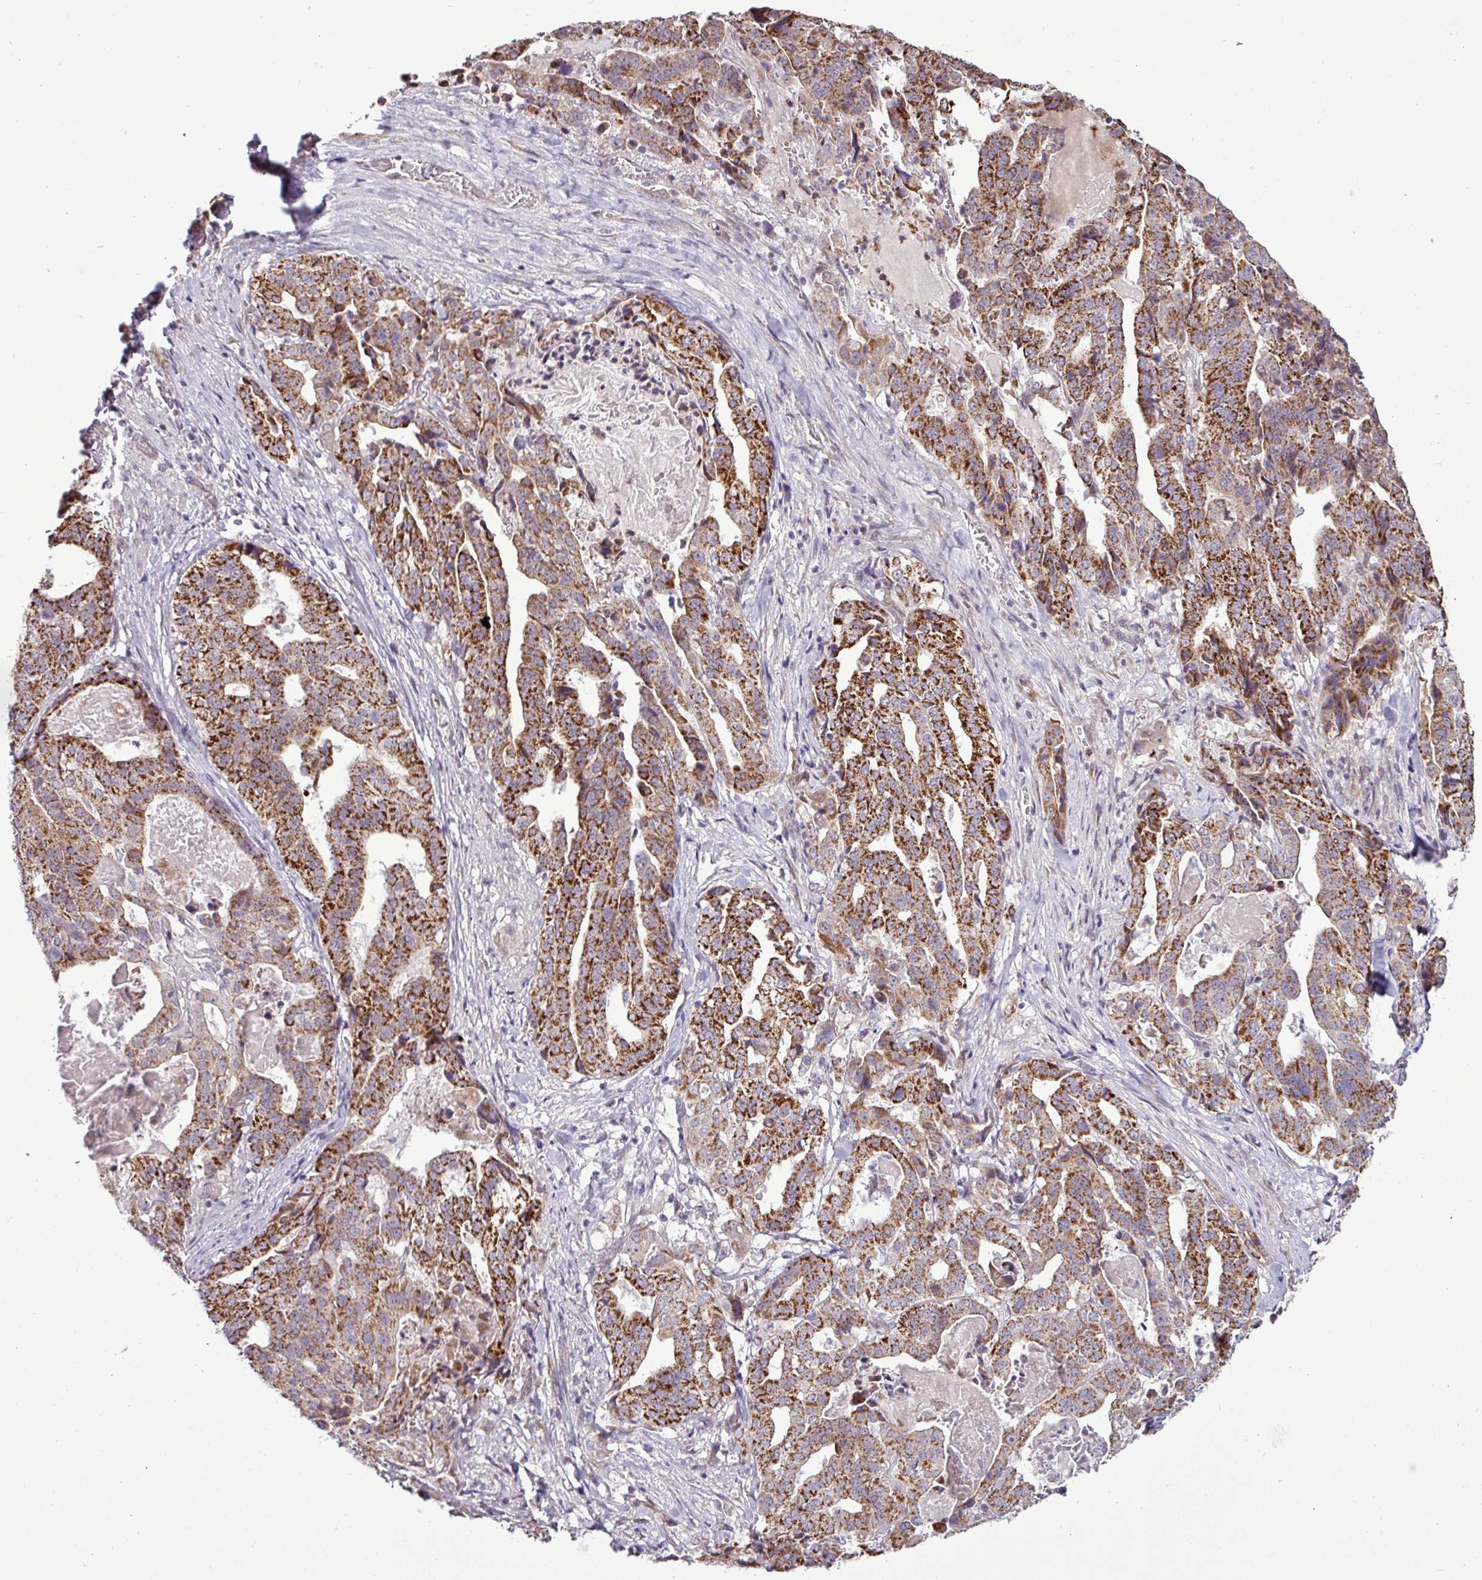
{"staining": {"intensity": "strong", "quantity": ">75%", "location": "cytoplasmic/membranous"}, "tissue": "stomach cancer", "cell_type": "Tumor cells", "image_type": "cancer", "snomed": [{"axis": "morphology", "description": "Adenocarcinoma, NOS"}, {"axis": "topography", "description": "Stomach"}], "caption": "IHC staining of stomach cancer, which displays high levels of strong cytoplasmic/membranous expression in approximately >75% of tumor cells indicating strong cytoplasmic/membranous protein positivity. The staining was performed using DAB (brown) for protein detection and nuclei were counterstained in hematoxylin (blue).", "gene": "GPT2", "patient": {"sex": "male", "age": 48}}